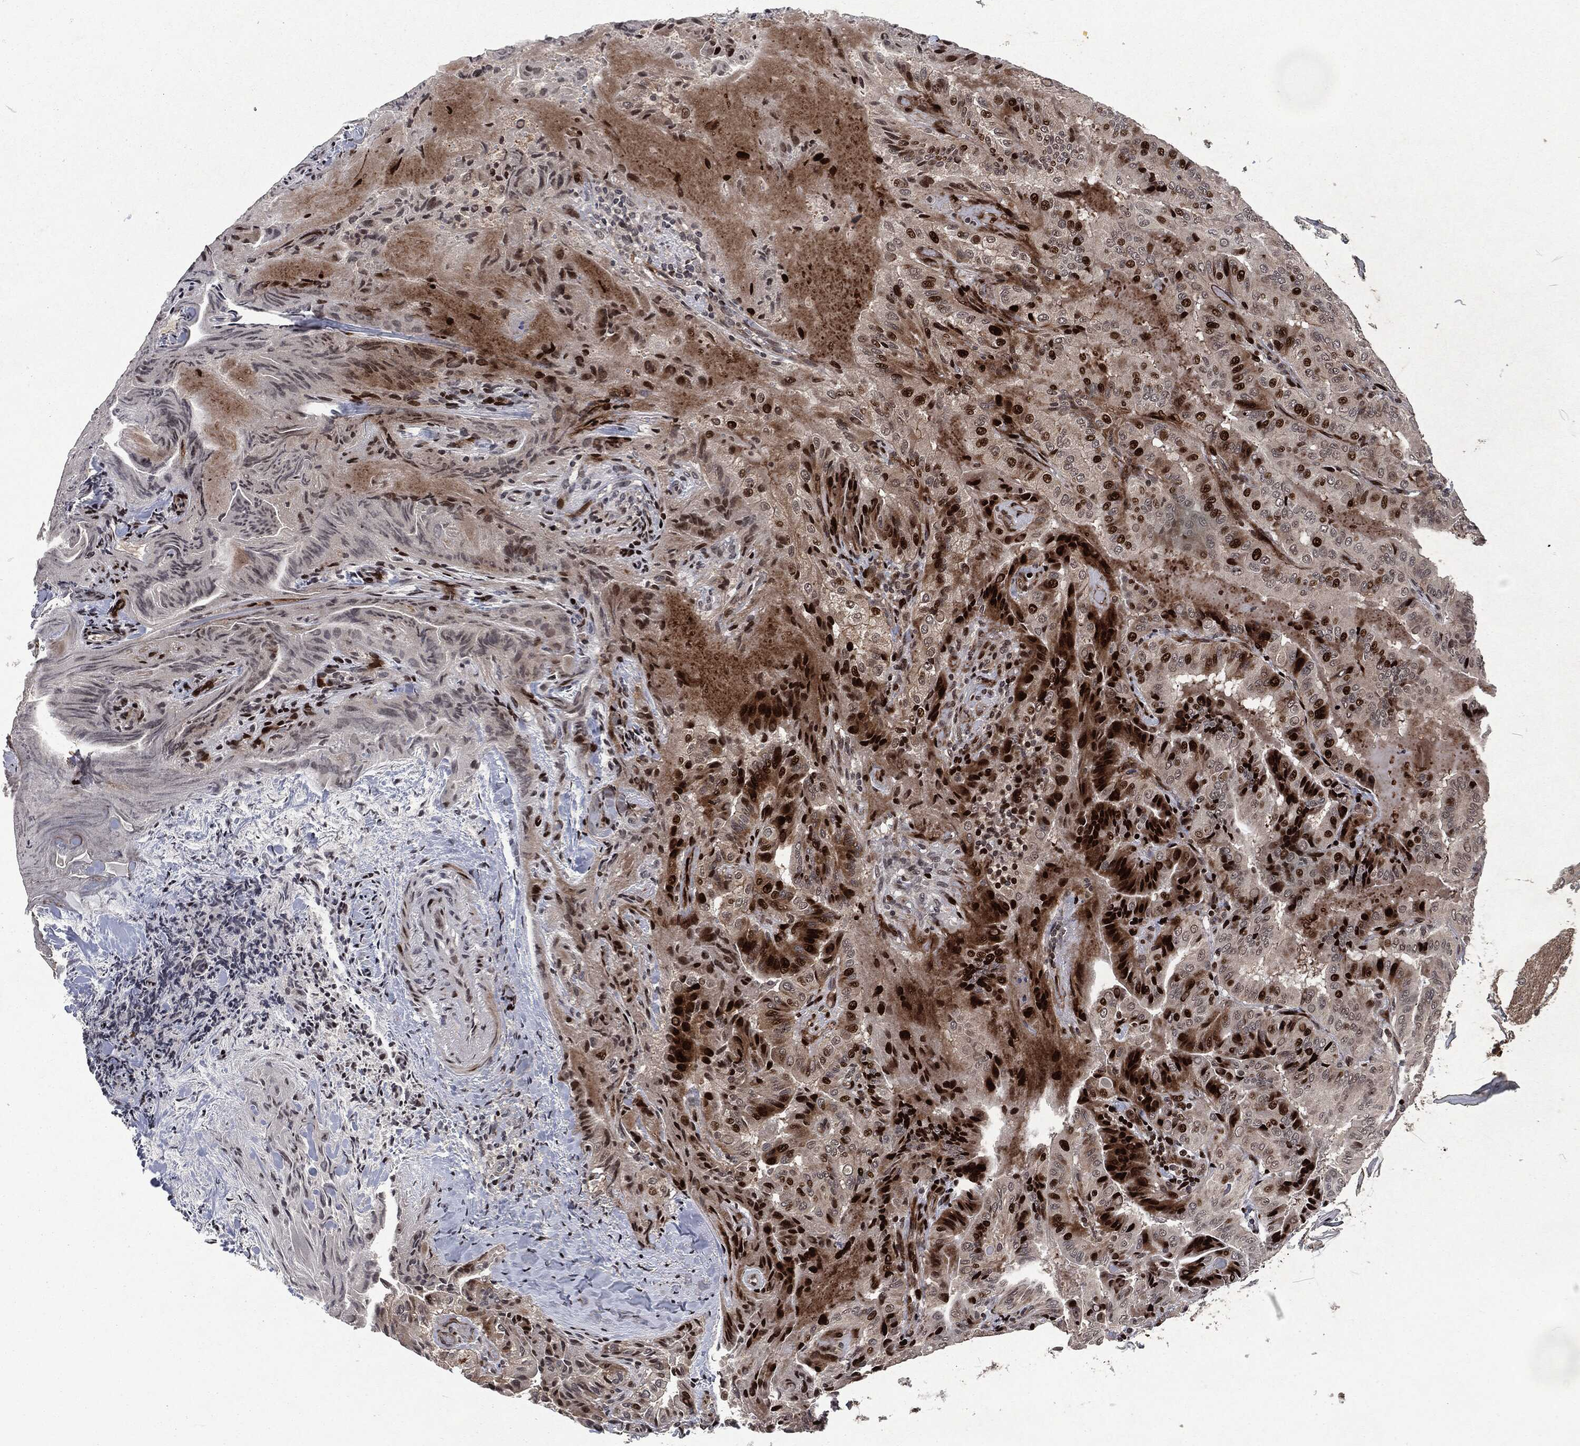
{"staining": {"intensity": "strong", "quantity": "25%-75%", "location": "nuclear"}, "tissue": "thyroid cancer", "cell_type": "Tumor cells", "image_type": "cancer", "snomed": [{"axis": "morphology", "description": "Papillary adenocarcinoma, NOS"}, {"axis": "topography", "description": "Thyroid gland"}], "caption": "DAB immunohistochemical staining of human thyroid papillary adenocarcinoma reveals strong nuclear protein positivity in about 25%-75% of tumor cells.", "gene": "EGFR", "patient": {"sex": "female", "age": 68}}